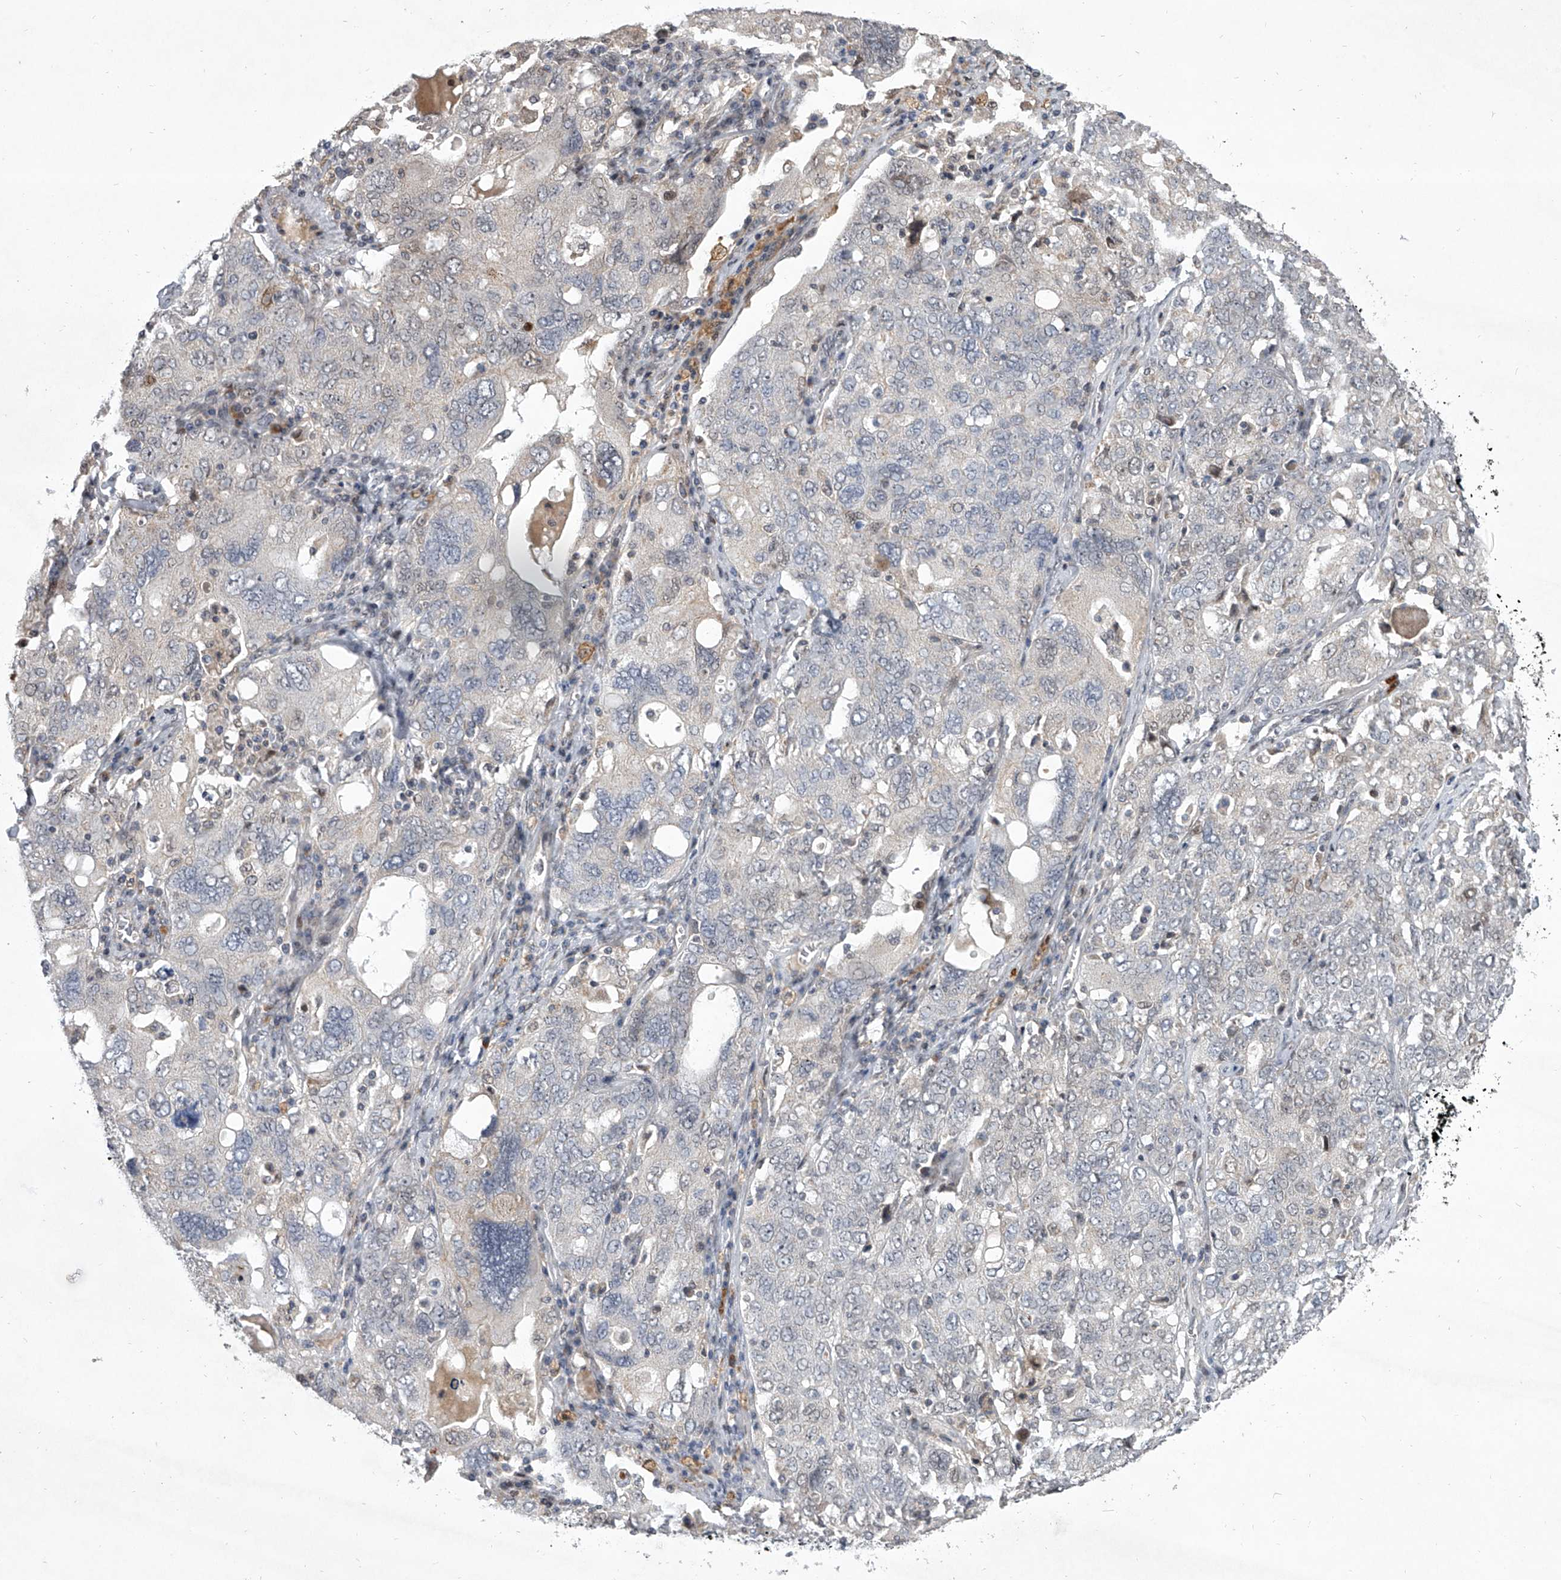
{"staining": {"intensity": "negative", "quantity": "none", "location": "none"}, "tissue": "ovarian cancer", "cell_type": "Tumor cells", "image_type": "cancer", "snomed": [{"axis": "morphology", "description": "Carcinoma, endometroid"}, {"axis": "topography", "description": "Ovary"}], "caption": "Tumor cells show no significant staining in ovarian endometroid carcinoma. Brightfield microscopy of IHC stained with DAB (3,3'-diaminobenzidine) (brown) and hematoxylin (blue), captured at high magnification.", "gene": "HEATR6", "patient": {"sex": "female", "age": 62}}